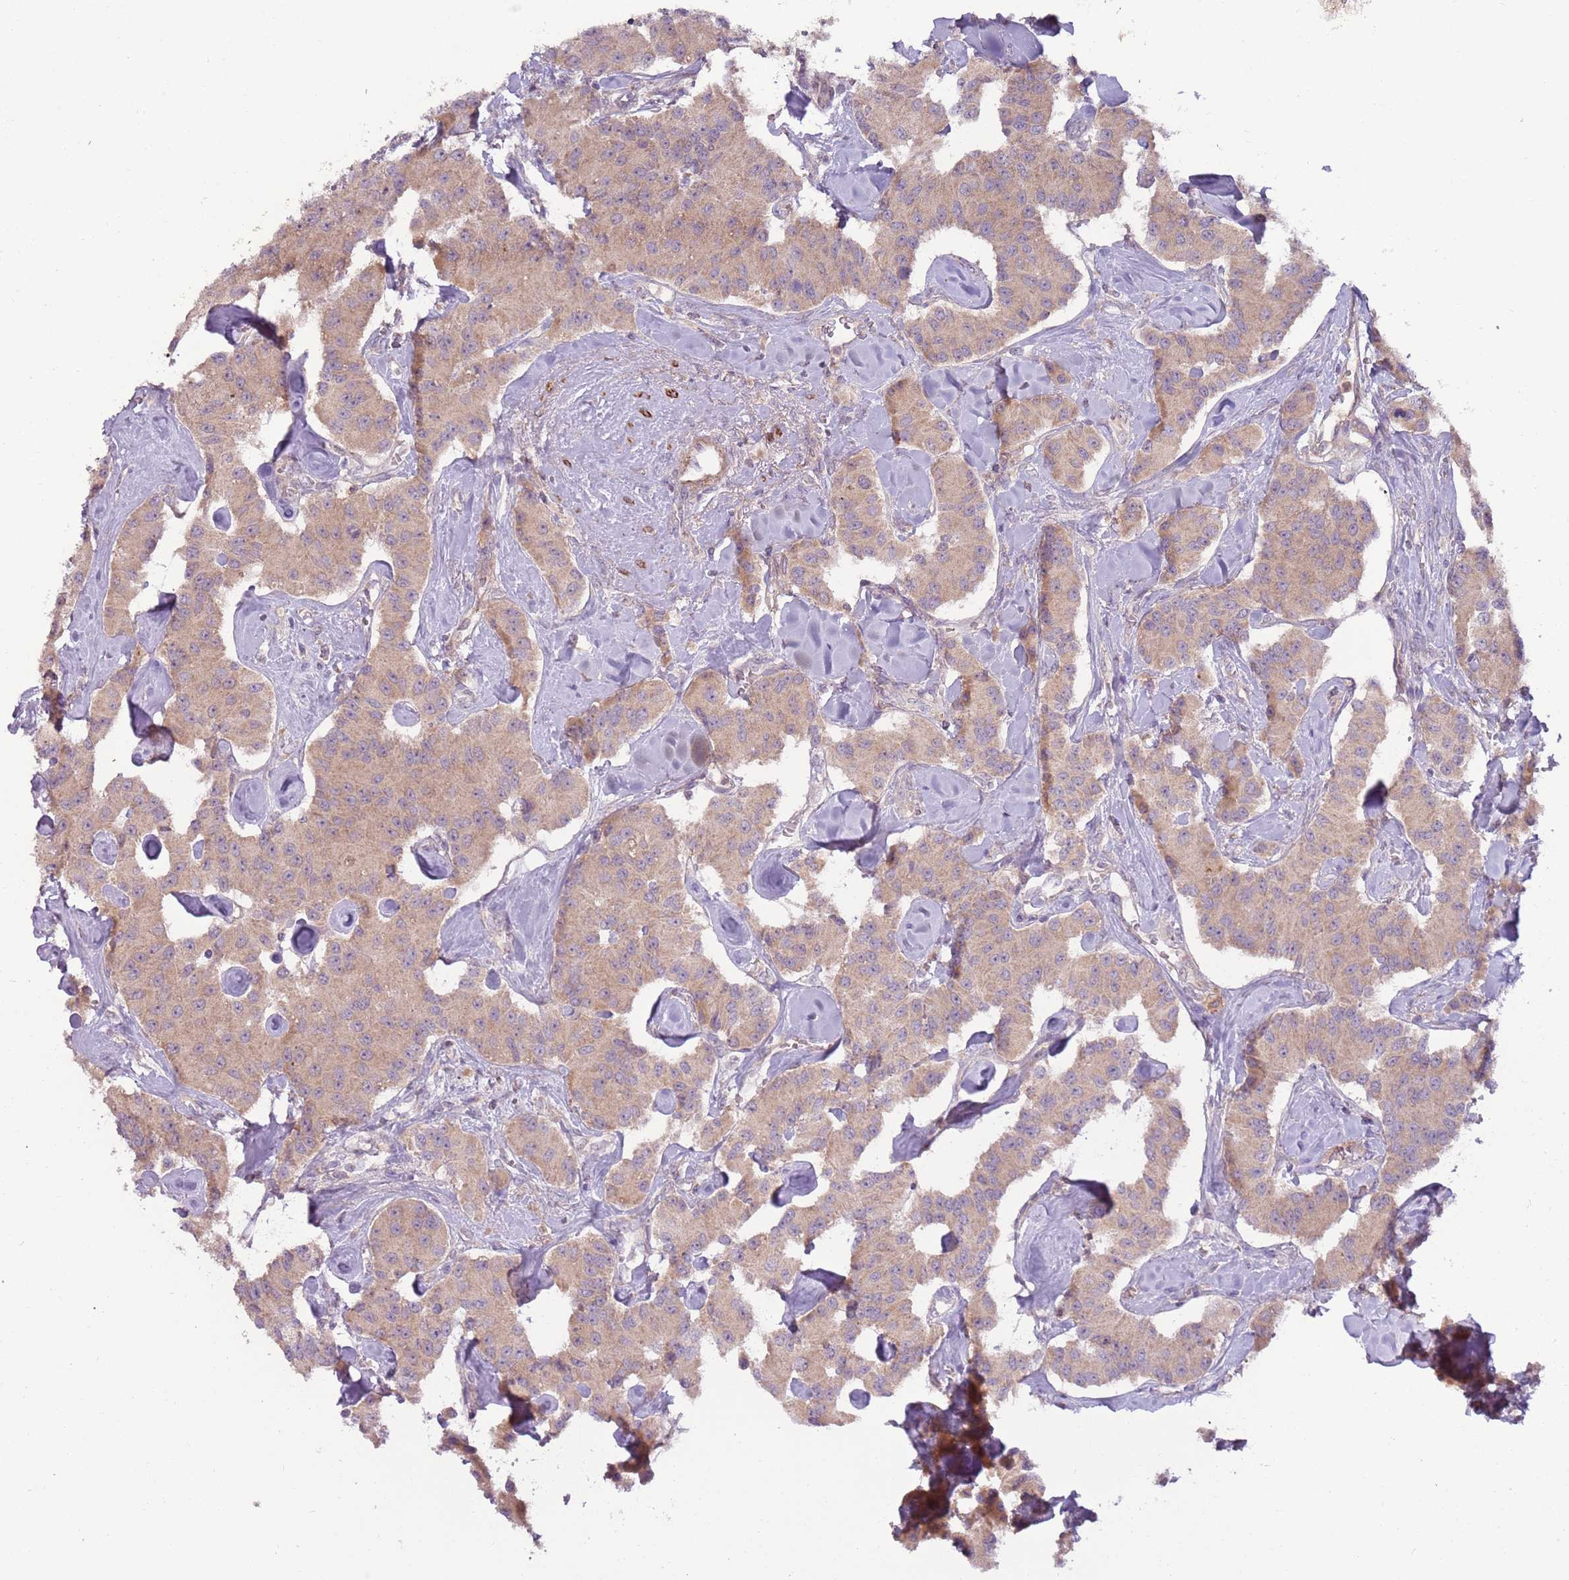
{"staining": {"intensity": "weak", "quantity": ">75%", "location": "cytoplasmic/membranous"}, "tissue": "carcinoid", "cell_type": "Tumor cells", "image_type": "cancer", "snomed": [{"axis": "morphology", "description": "Carcinoid, malignant, NOS"}, {"axis": "topography", "description": "Pancreas"}], "caption": "High-power microscopy captured an immunohistochemistry photomicrograph of carcinoid, revealing weak cytoplasmic/membranous positivity in about >75% of tumor cells.", "gene": "DTD2", "patient": {"sex": "male", "age": 41}}